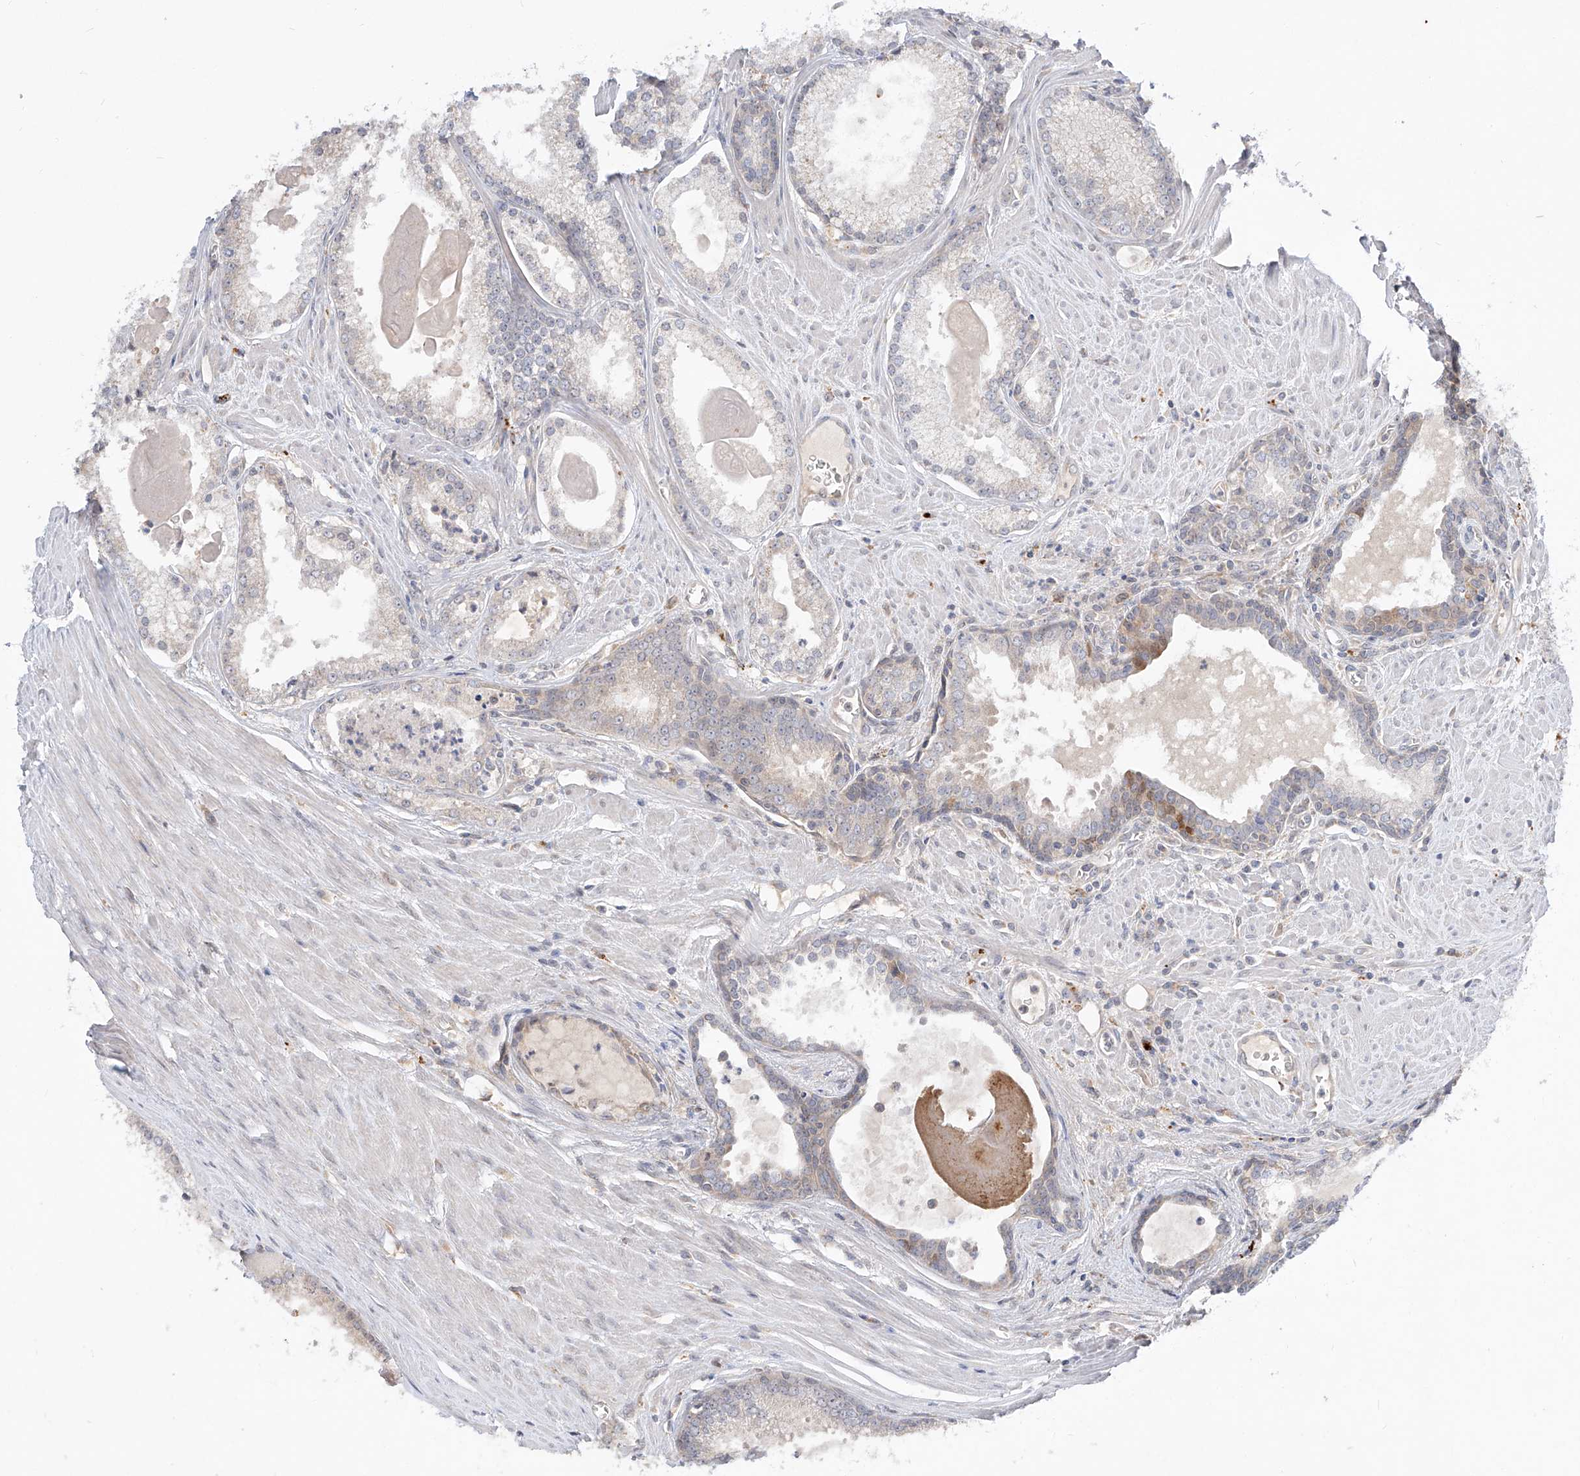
{"staining": {"intensity": "negative", "quantity": "none", "location": "none"}, "tissue": "prostate cancer", "cell_type": "Tumor cells", "image_type": "cancer", "snomed": [{"axis": "morphology", "description": "Adenocarcinoma, Low grade"}, {"axis": "topography", "description": "Prostate"}], "caption": "Image shows no protein expression in tumor cells of prostate low-grade adenocarcinoma tissue. (DAB immunohistochemistry (IHC) visualized using brightfield microscopy, high magnification).", "gene": "DIRAS3", "patient": {"sex": "male", "age": 54}}